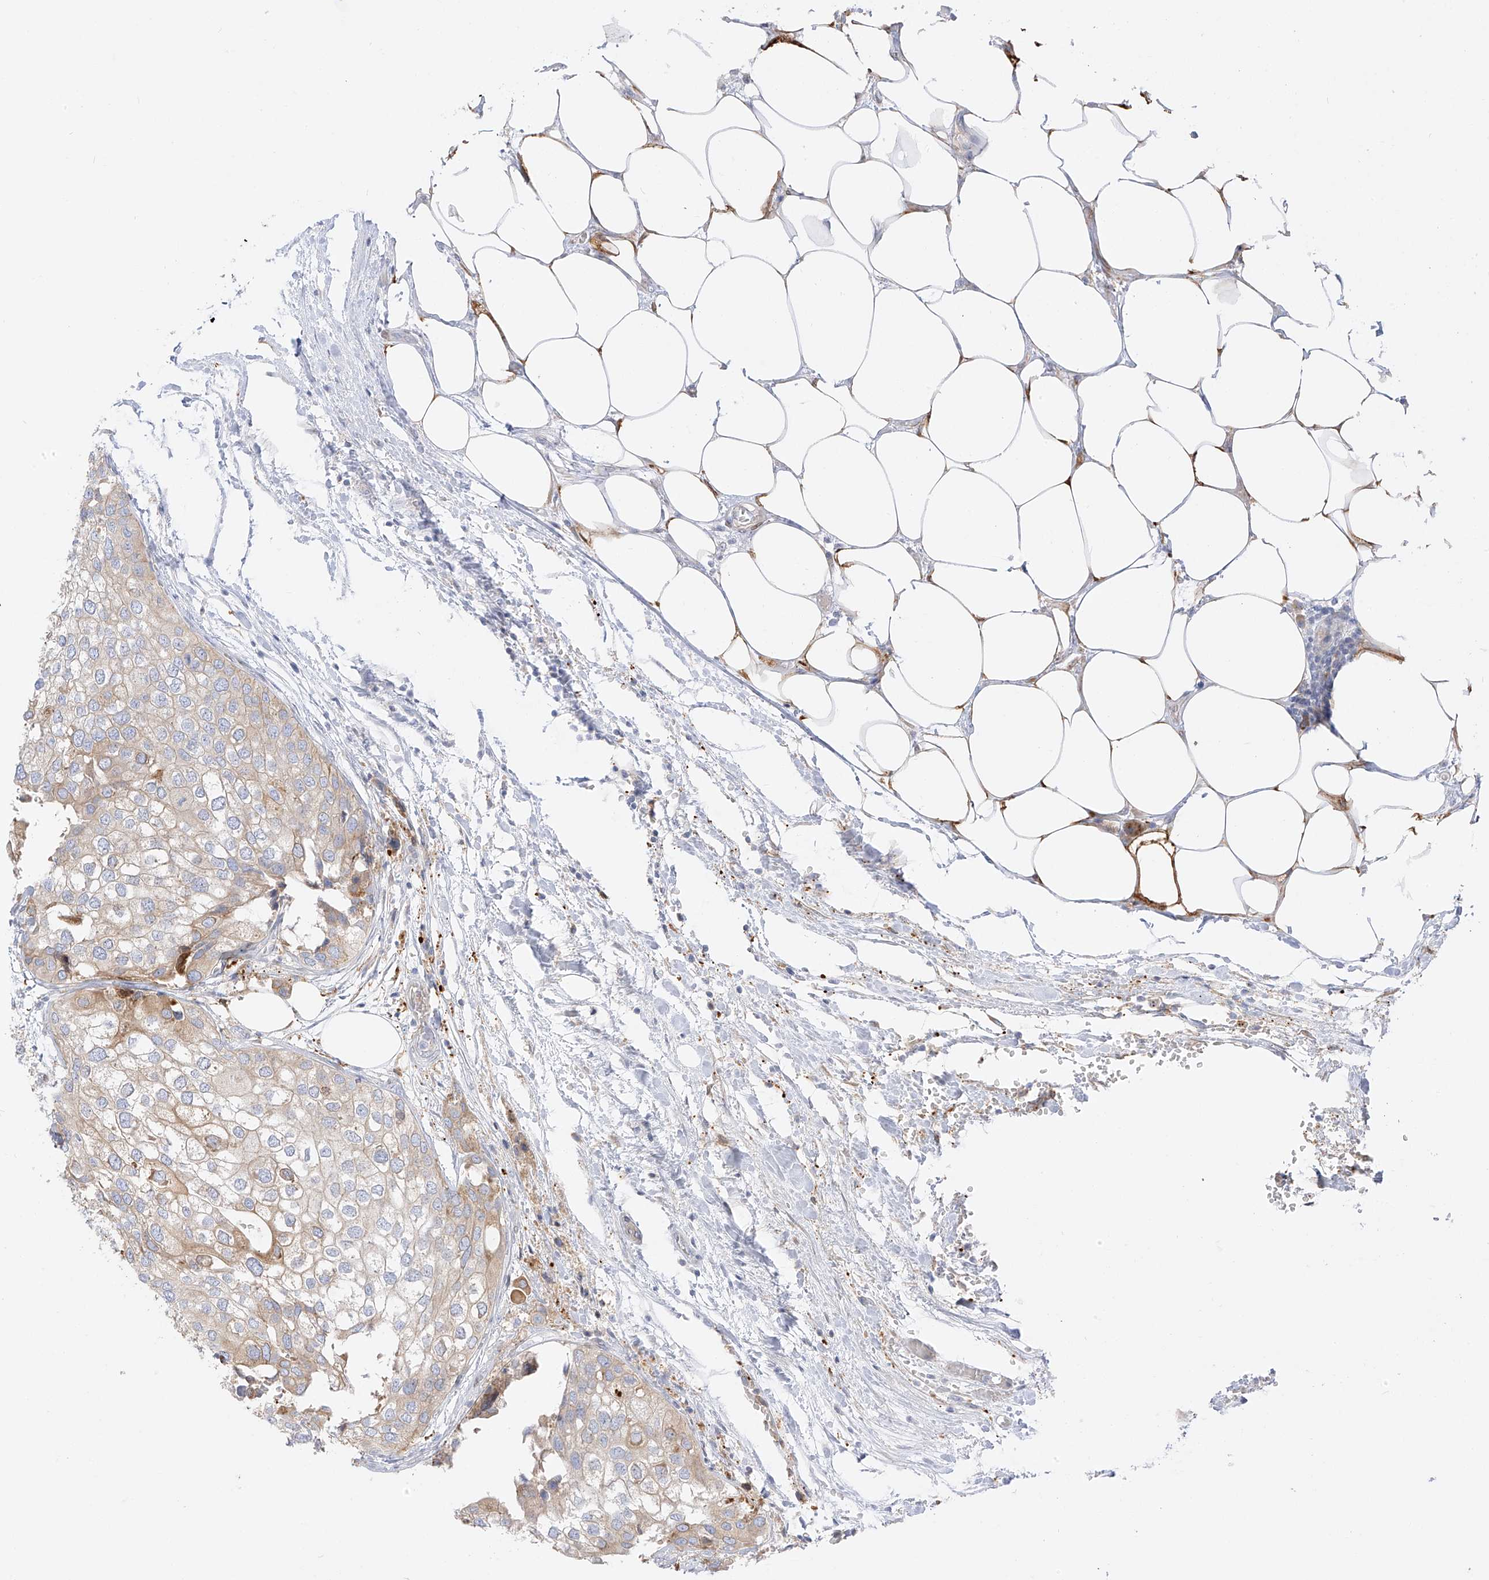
{"staining": {"intensity": "moderate", "quantity": "<25%", "location": "cytoplasmic/membranous"}, "tissue": "urothelial cancer", "cell_type": "Tumor cells", "image_type": "cancer", "snomed": [{"axis": "morphology", "description": "Urothelial carcinoma, High grade"}, {"axis": "topography", "description": "Urinary bladder"}], "caption": "Immunohistochemistry (IHC) (DAB (3,3'-diaminobenzidine)) staining of human high-grade urothelial carcinoma shows moderate cytoplasmic/membranous protein positivity in approximately <25% of tumor cells.", "gene": "PCYOX1", "patient": {"sex": "male", "age": 64}}